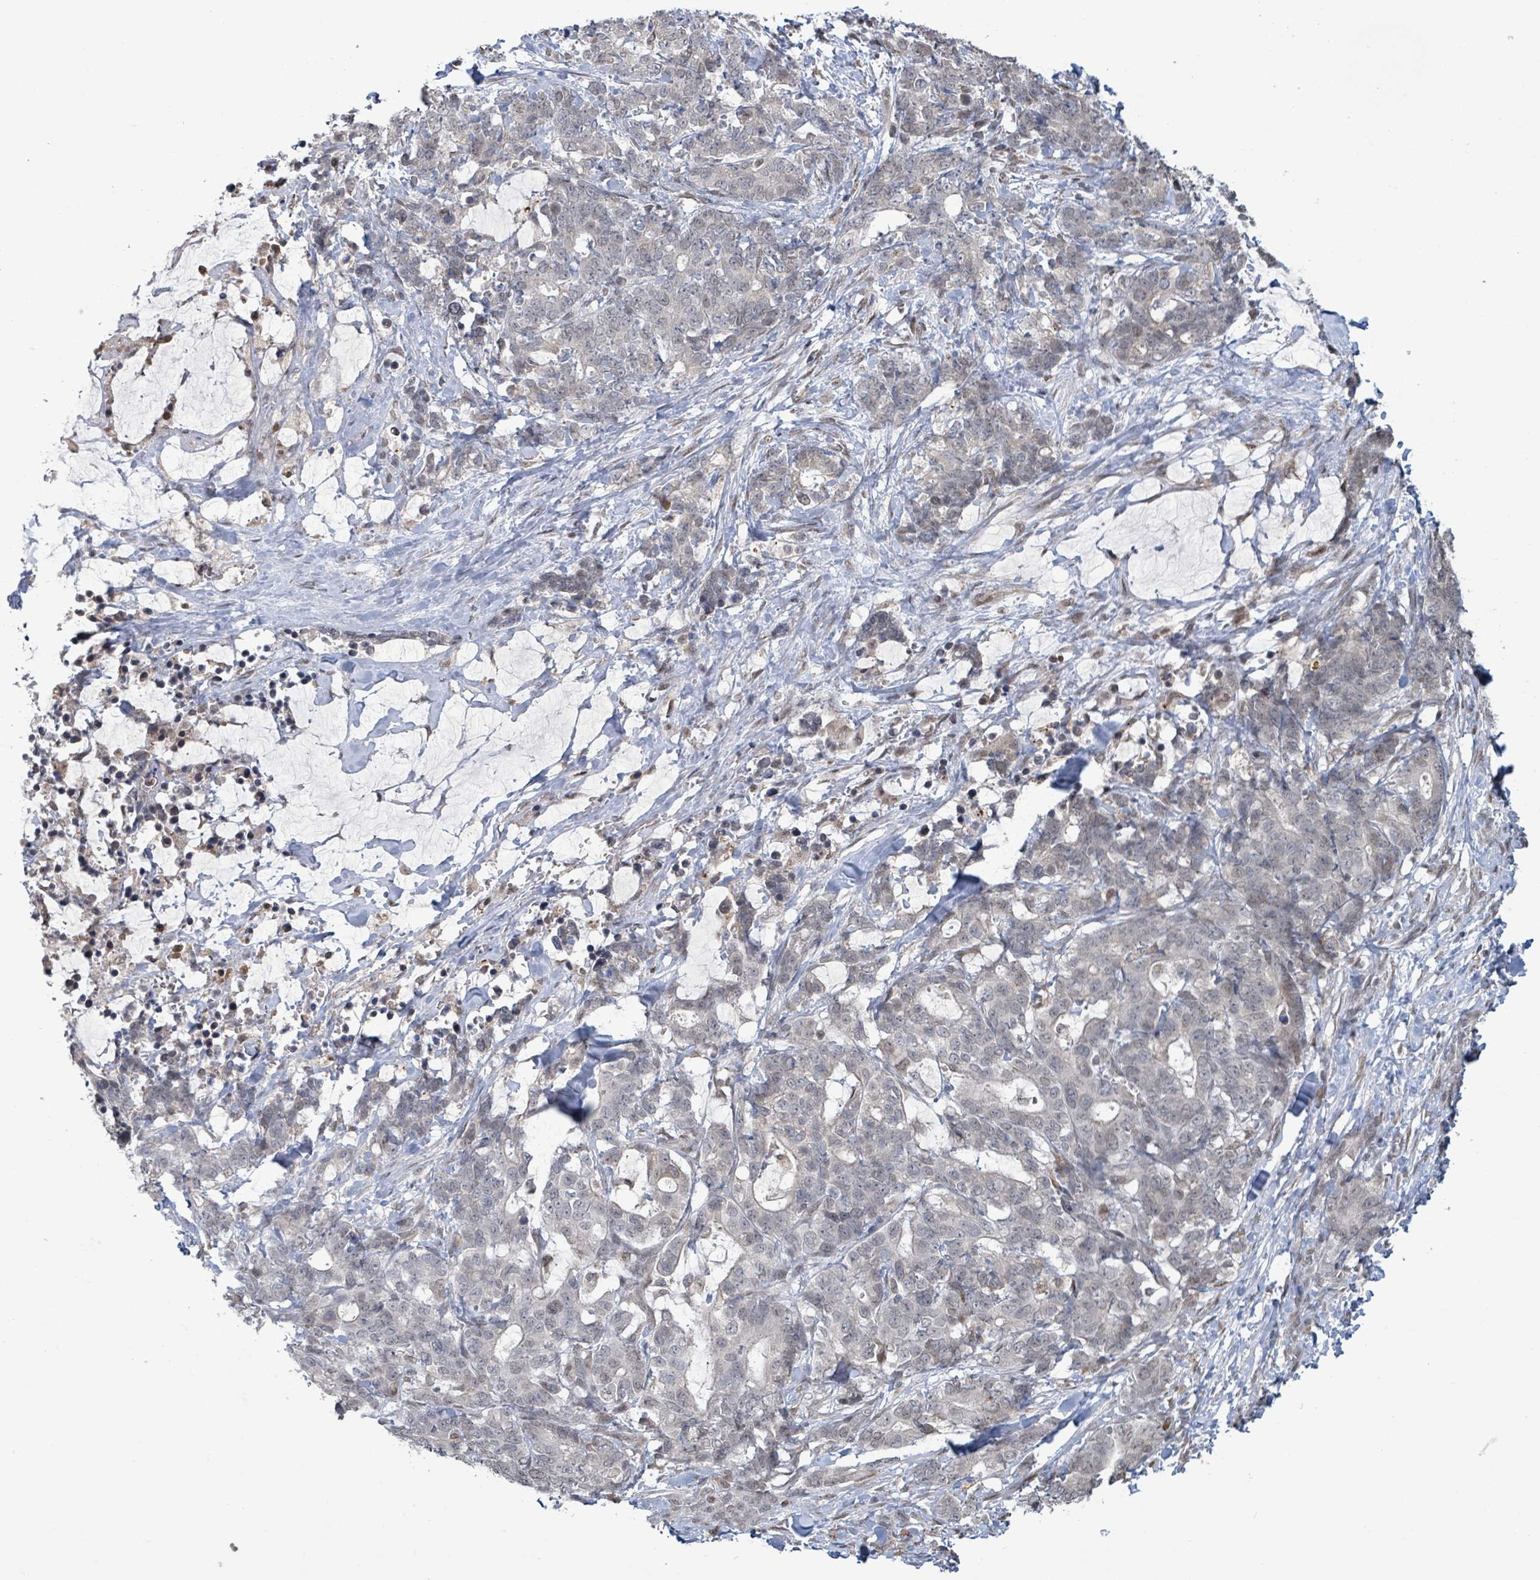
{"staining": {"intensity": "negative", "quantity": "none", "location": "none"}, "tissue": "stomach cancer", "cell_type": "Tumor cells", "image_type": "cancer", "snomed": [{"axis": "morphology", "description": "Normal tissue, NOS"}, {"axis": "morphology", "description": "Adenocarcinoma, NOS"}, {"axis": "topography", "description": "Stomach"}], "caption": "Stomach cancer (adenocarcinoma) was stained to show a protein in brown. There is no significant staining in tumor cells.", "gene": "SBF2", "patient": {"sex": "female", "age": 64}}